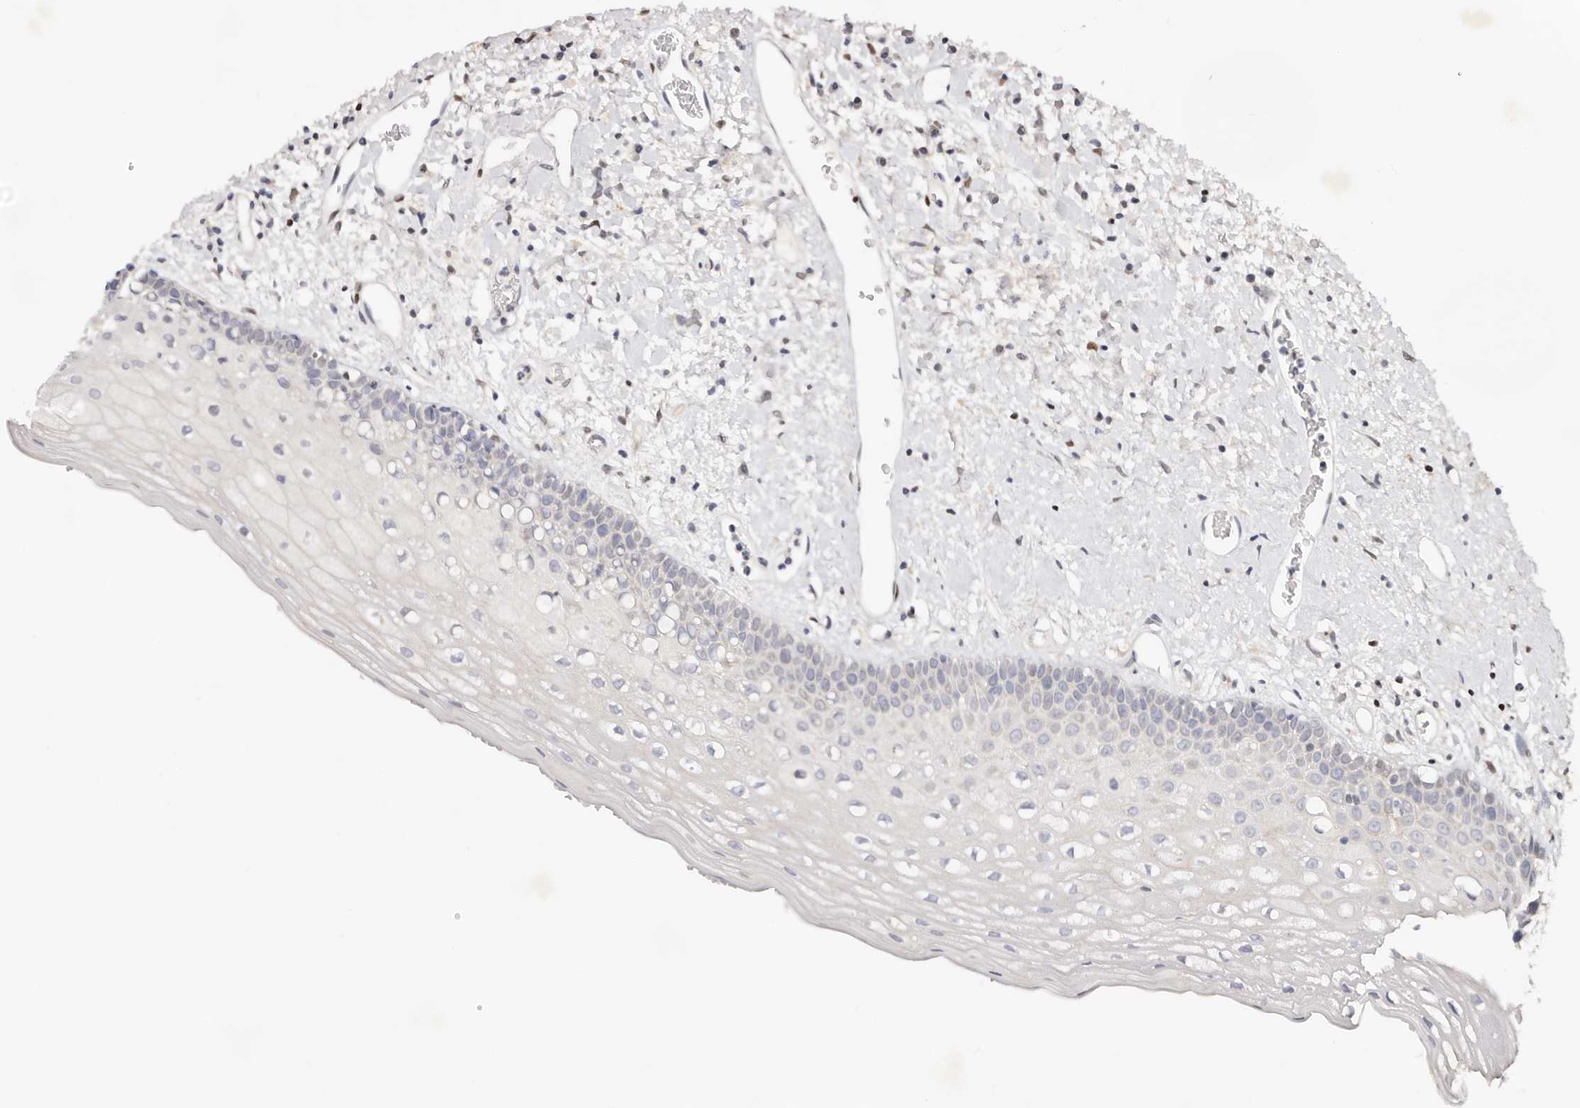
{"staining": {"intensity": "negative", "quantity": "none", "location": "none"}, "tissue": "oral mucosa", "cell_type": "Squamous epithelial cells", "image_type": "normal", "snomed": [{"axis": "morphology", "description": "Normal tissue, NOS"}, {"axis": "topography", "description": "Oral tissue"}], "caption": "This is an immunohistochemistry histopathology image of benign human oral mucosa. There is no expression in squamous epithelial cells.", "gene": "IQGAP3", "patient": {"sex": "female", "age": 76}}